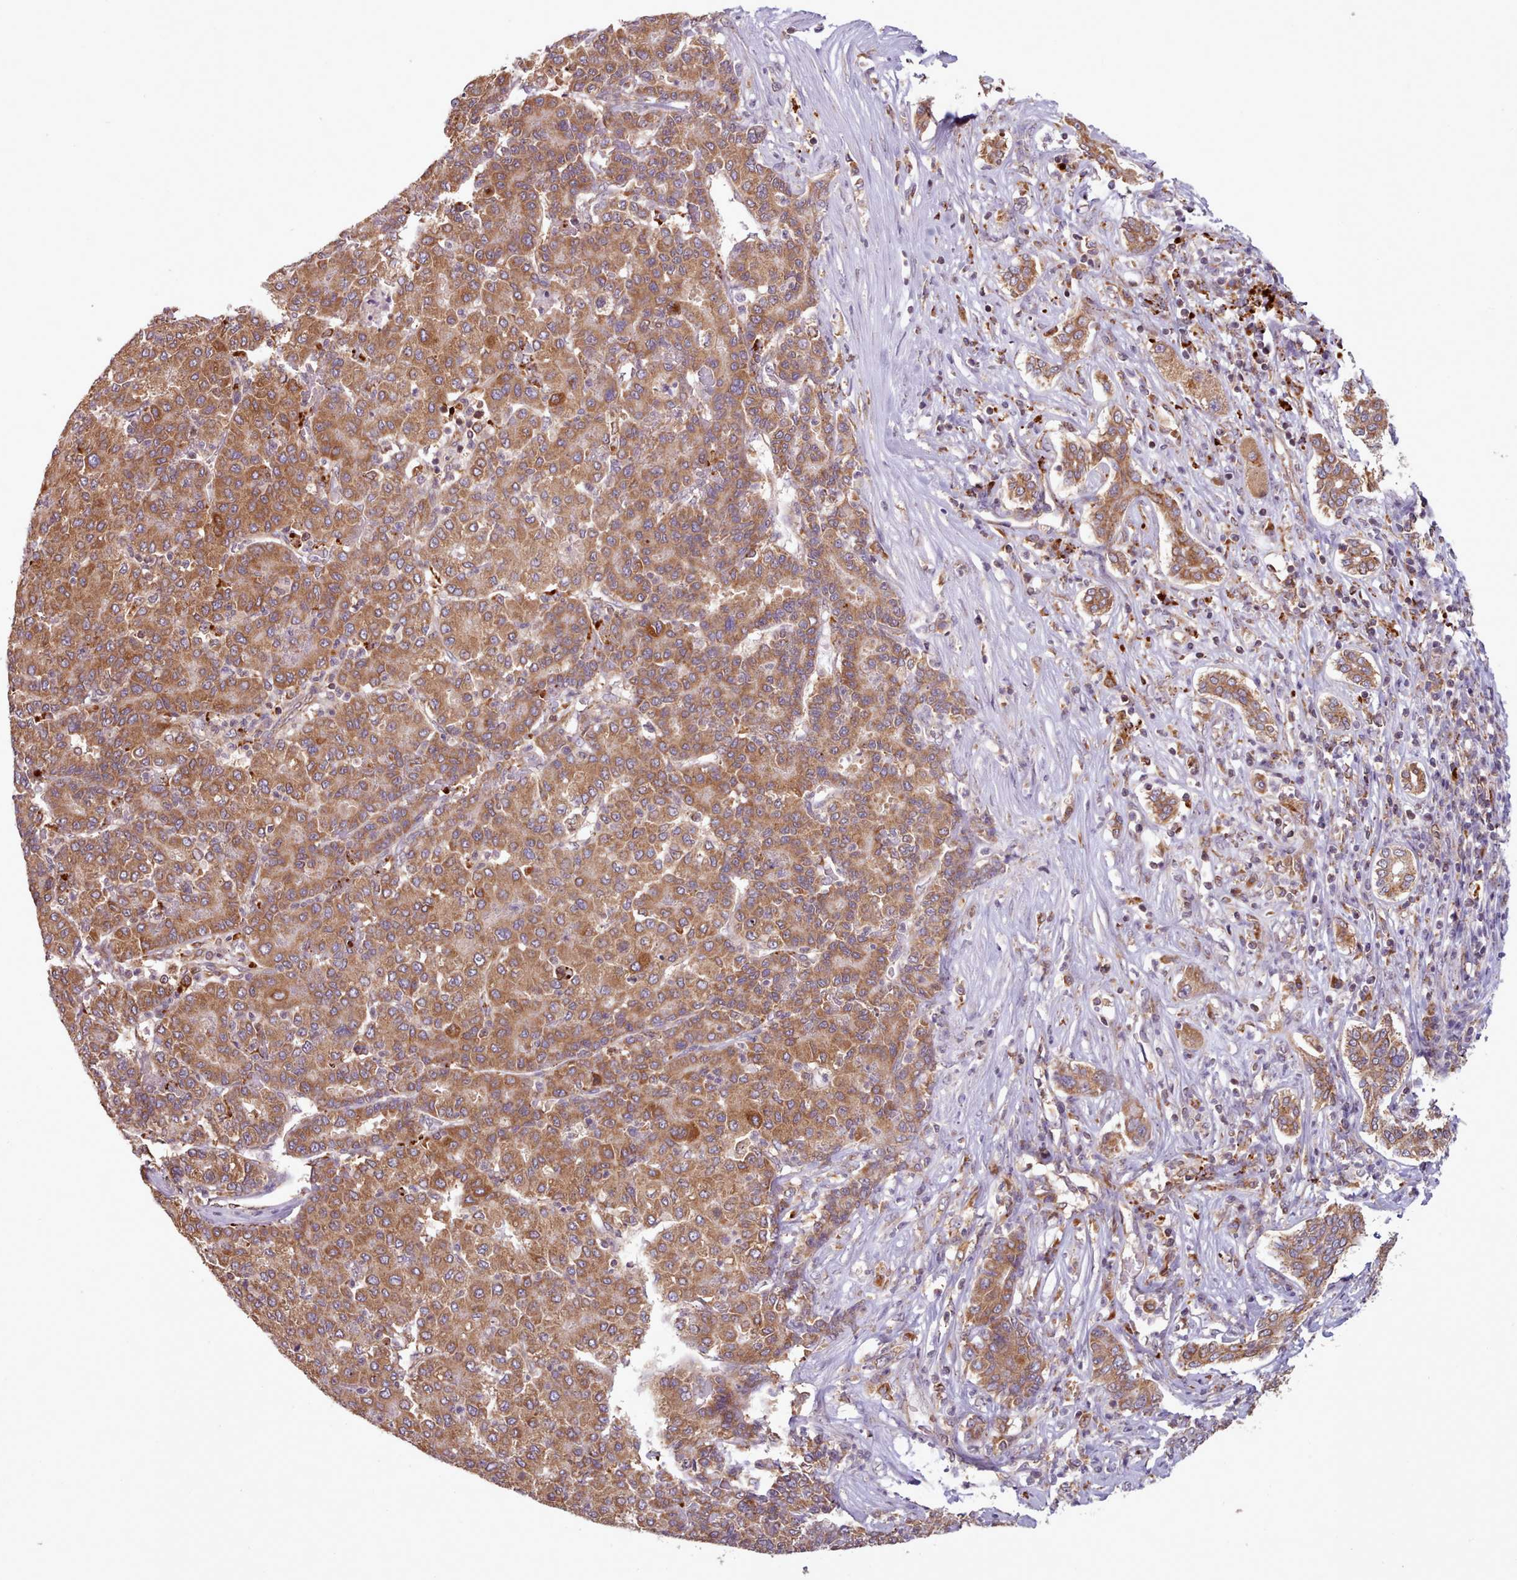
{"staining": {"intensity": "moderate", "quantity": ">75%", "location": "cytoplasmic/membranous"}, "tissue": "liver cancer", "cell_type": "Tumor cells", "image_type": "cancer", "snomed": [{"axis": "morphology", "description": "Carcinoma, Hepatocellular, NOS"}, {"axis": "topography", "description": "Liver"}], "caption": "Human hepatocellular carcinoma (liver) stained with a protein marker shows moderate staining in tumor cells.", "gene": "CRYBG1", "patient": {"sex": "male", "age": 65}}